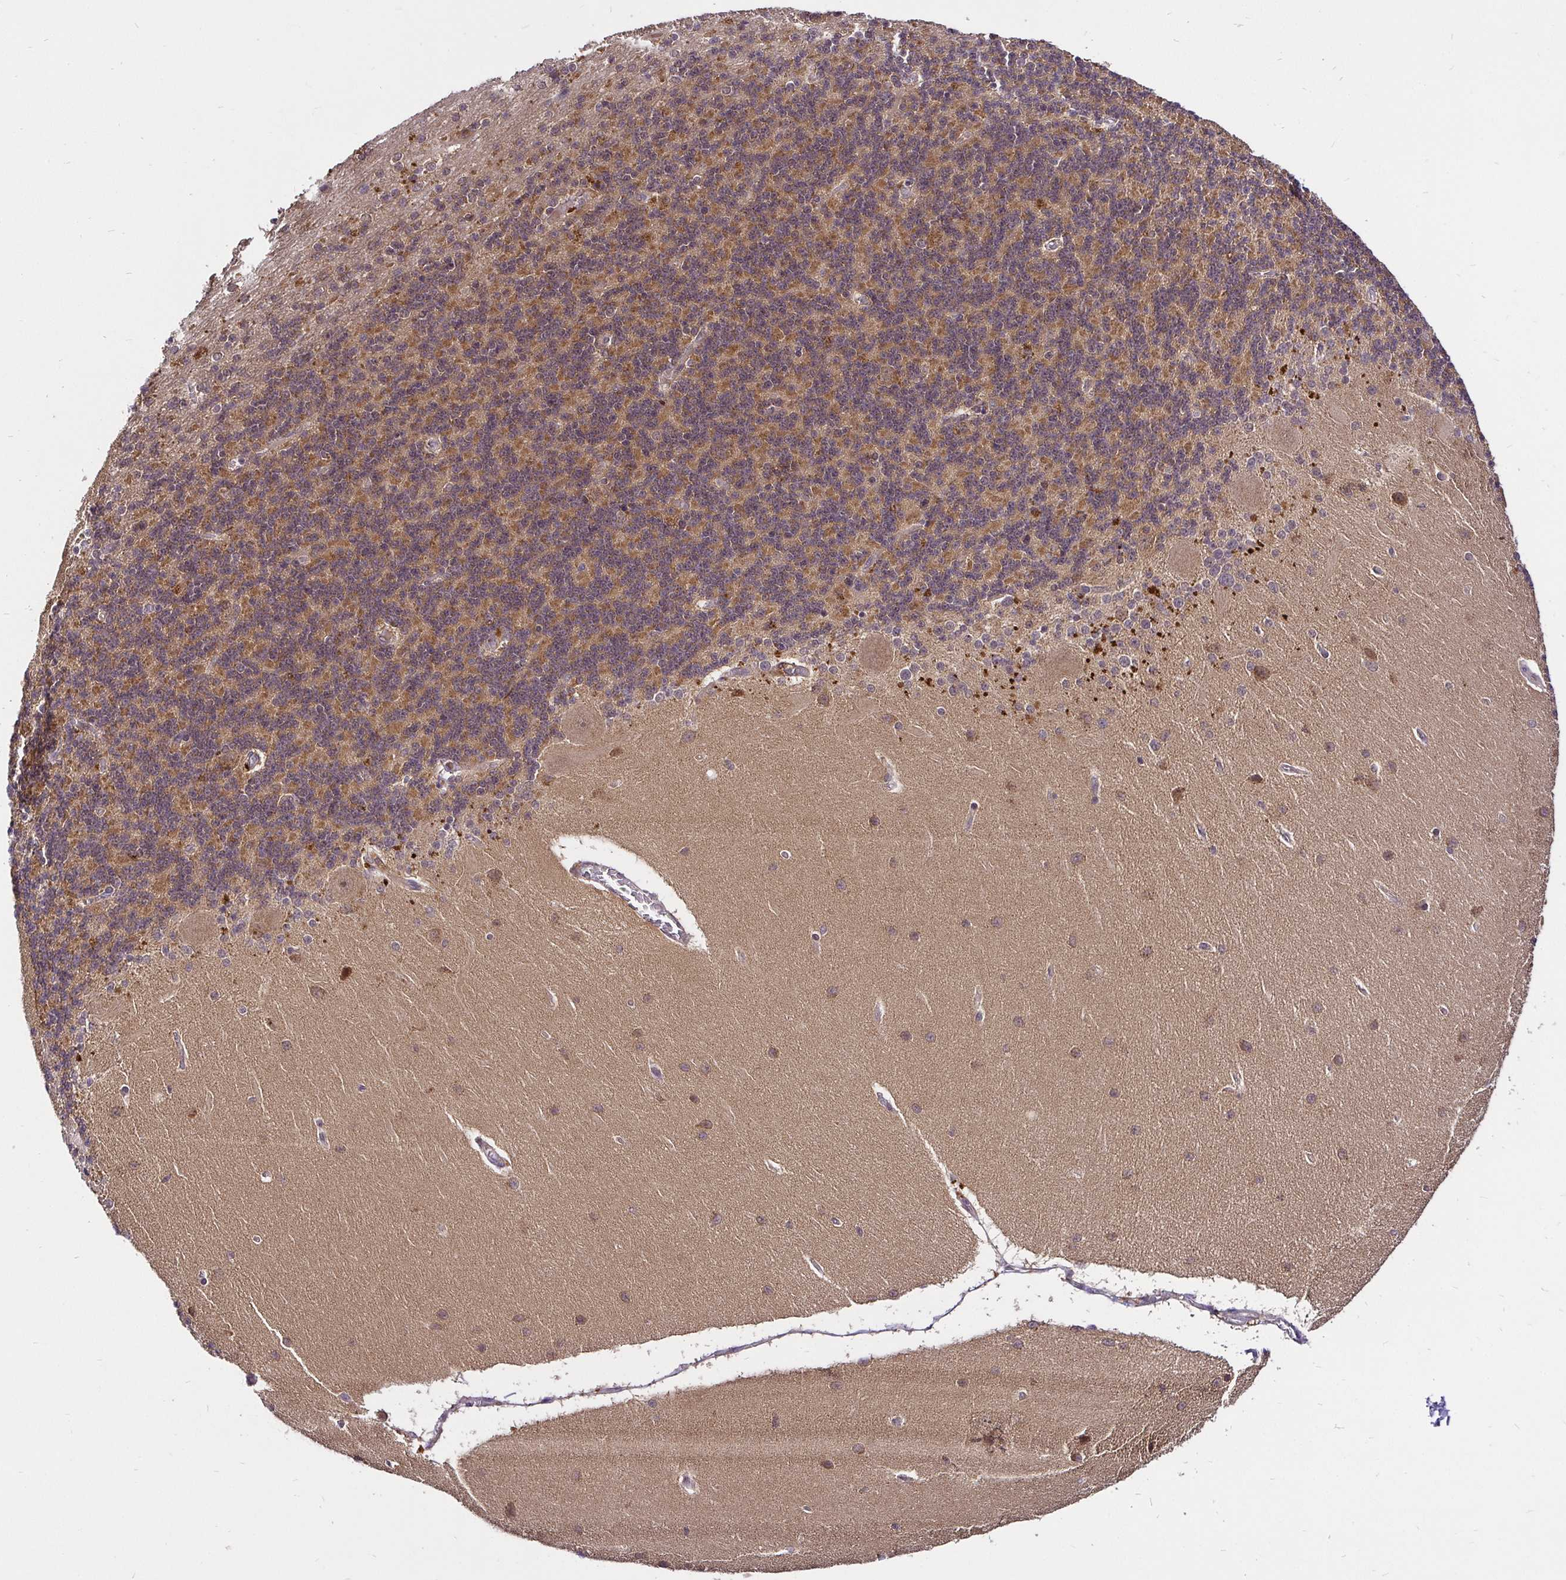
{"staining": {"intensity": "moderate", "quantity": "25%-75%", "location": "cytoplasmic/membranous"}, "tissue": "cerebellum", "cell_type": "Cells in granular layer", "image_type": "normal", "snomed": [{"axis": "morphology", "description": "Normal tissue, NOS"}, {"axis": "topography", "description": "Cerebellum"}], "caption": "Cells in granular layer exhibit medium levels of moderate cytoplasmic/membranous expression in approximately 25%-75% of cells in normal human cerebellum.", "gene": "UBE2M", "patient": {"sex": "female", "age": 54}}